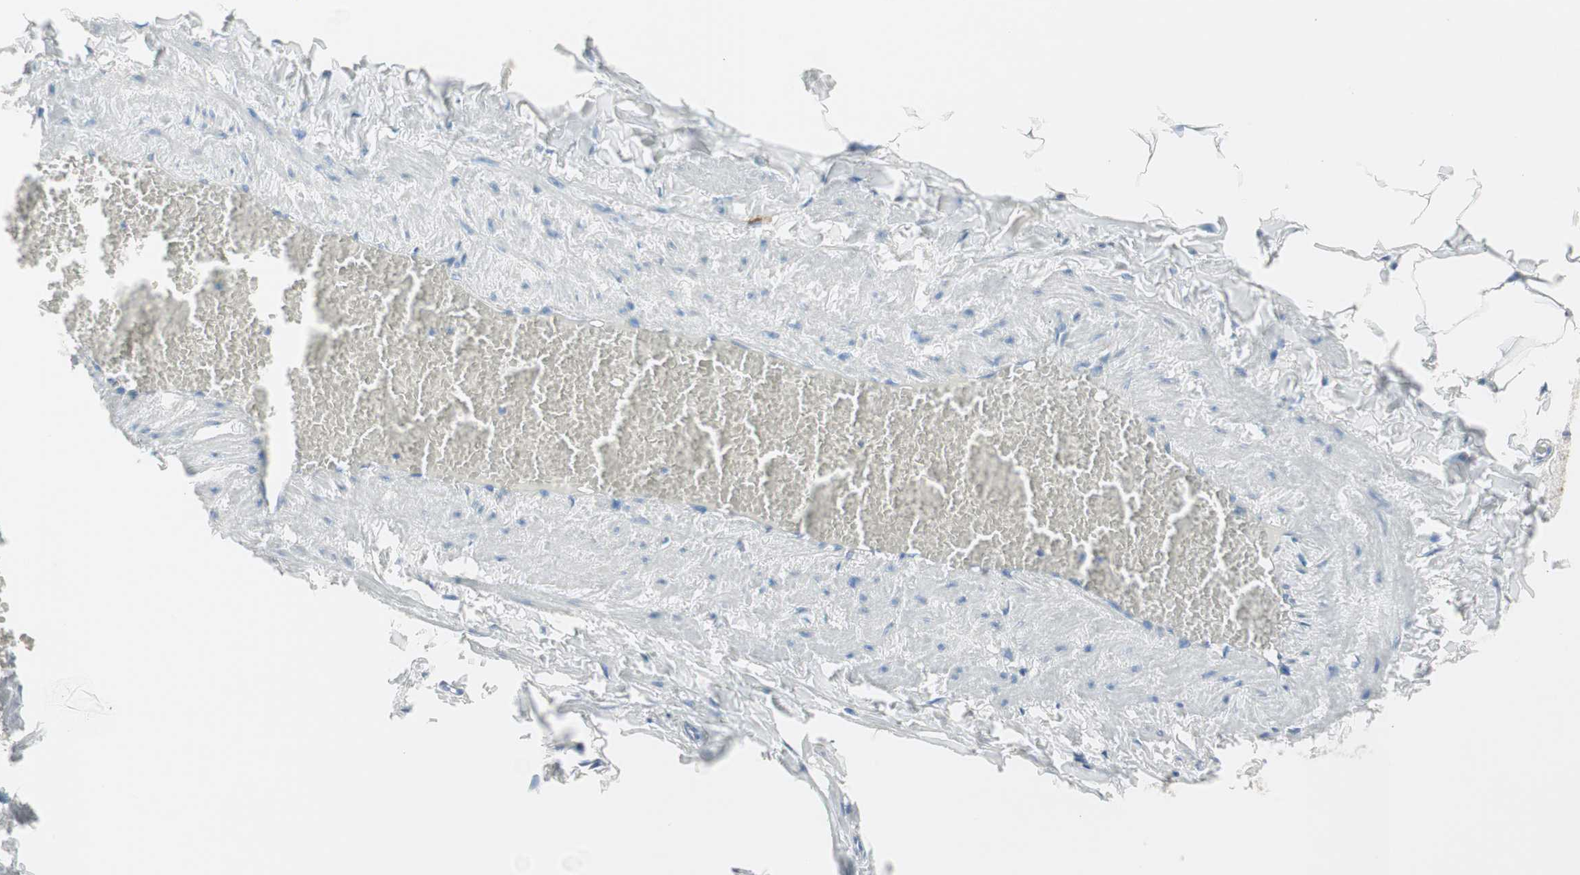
{"staining": {"intensity": "negative", "quantity": "none", "location": "none"}, "tissue": "adipose tissue", "cell_type": "Adipocytes", "image_type": "normal", "snomed": [{"axis": "morphology", "description": "Normal tissue, NOS"}, {"axis": "topography", "description": "Vascular tissue"}], "caption": "This is a image of immunohistochemistry (IHC) staining of unremarkable adipose tissue, which shows no positivity in adipocytes. (DAB immunohistochemistry (IHC) with hematoxylin counter stain).", "gene": "HPGD", "patient": {"sex": "male", "age": 41}}